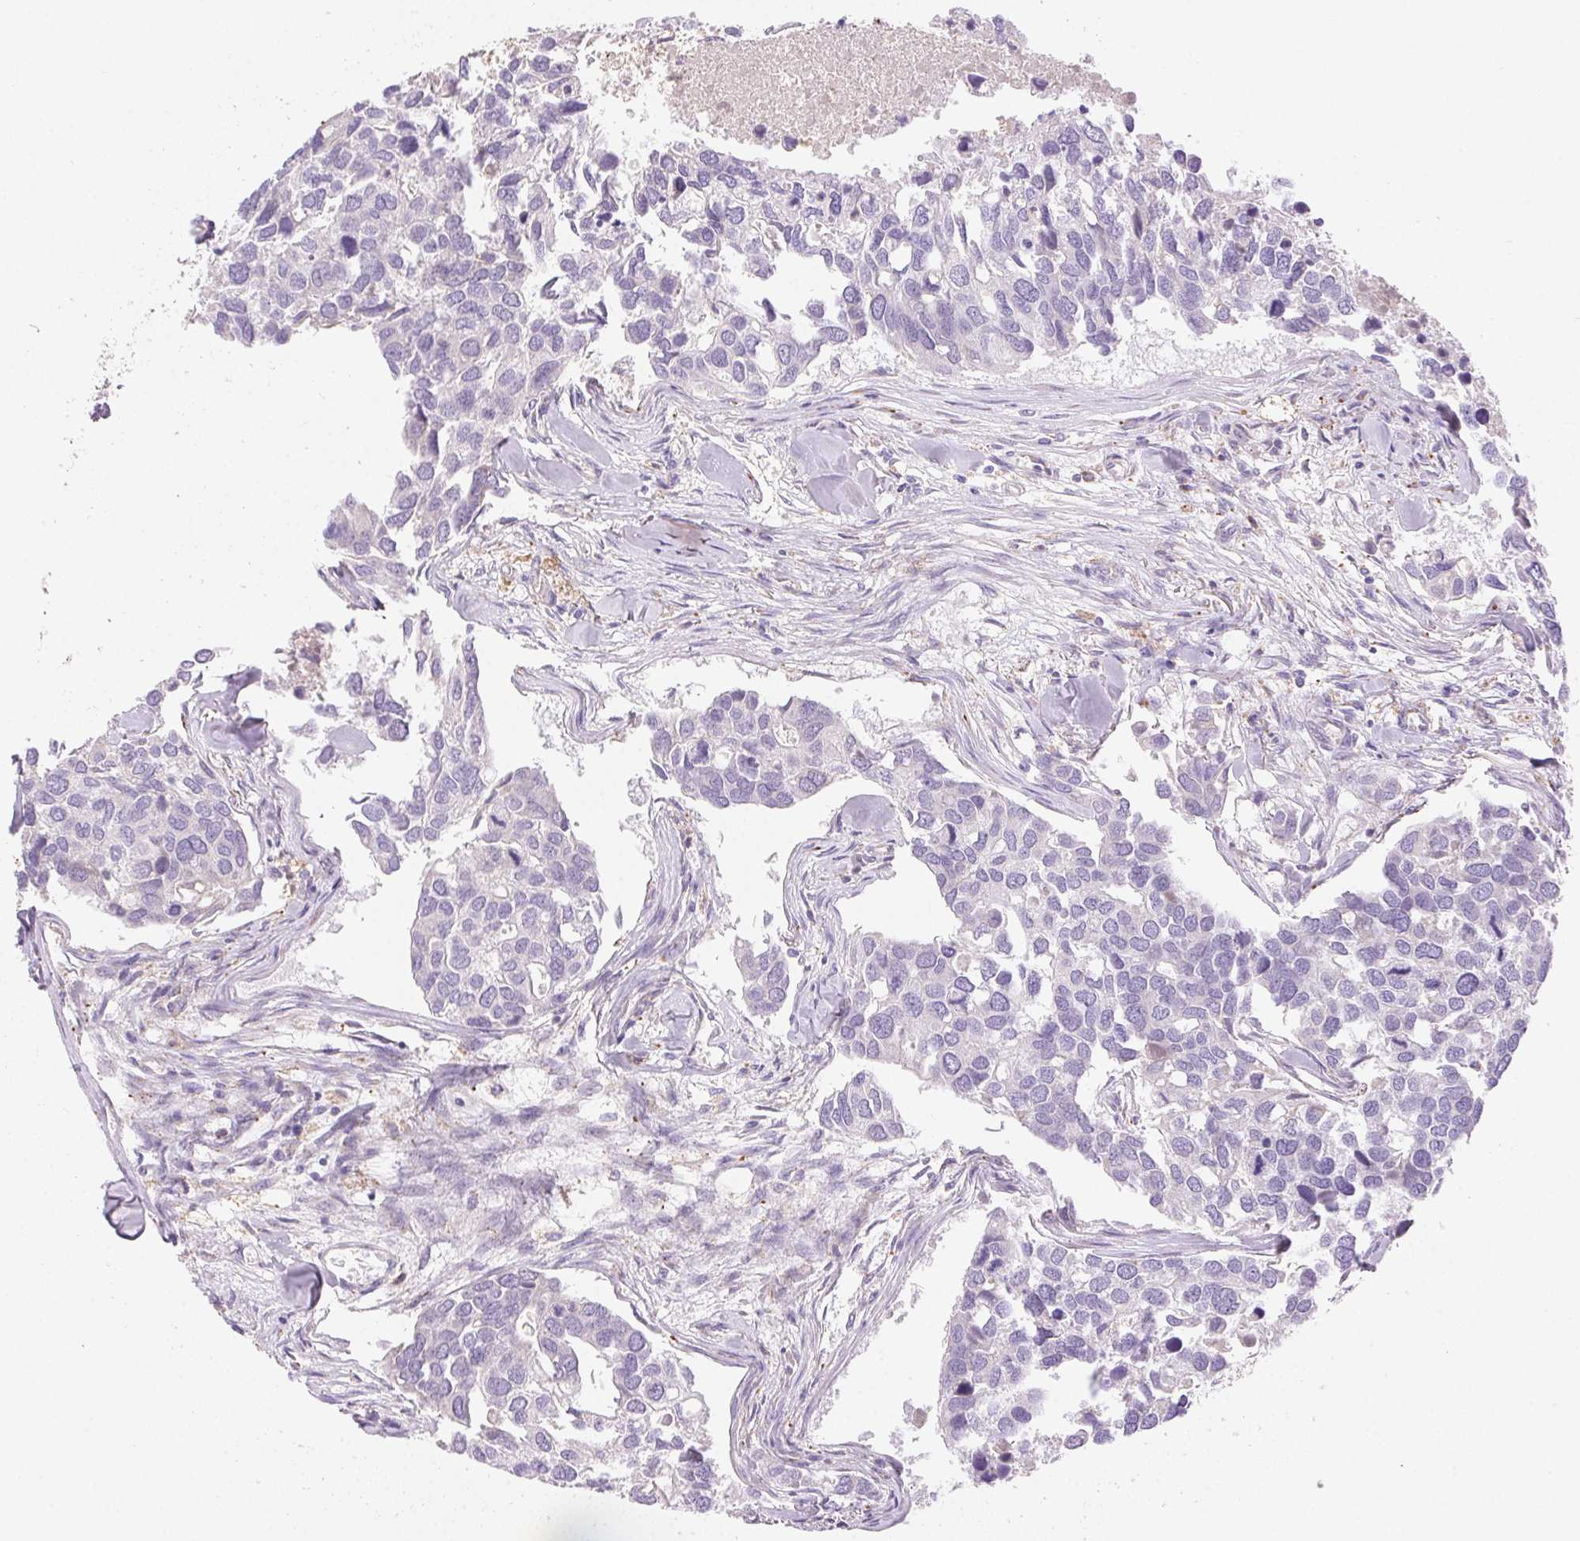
{"staining": {"intensity": "negative", "quantity": "none", "location": "none"}, "tissue": "breast cancer", "cell_type": "Tumor cells", "image_type": "cancer", "snomed": [{"axis": "morphology", "description": "Duct carcinoma"}, {"axis": "topography", "description": "Breast"}], "caption": "The immunohistochemistry histopathology image has no significant positivity in tumor cells of breast cancer (invasive ductal carcinoma) tissue.", "gene": "ARHGAP11B", "patient": {"sex": "female", "age": 83}}